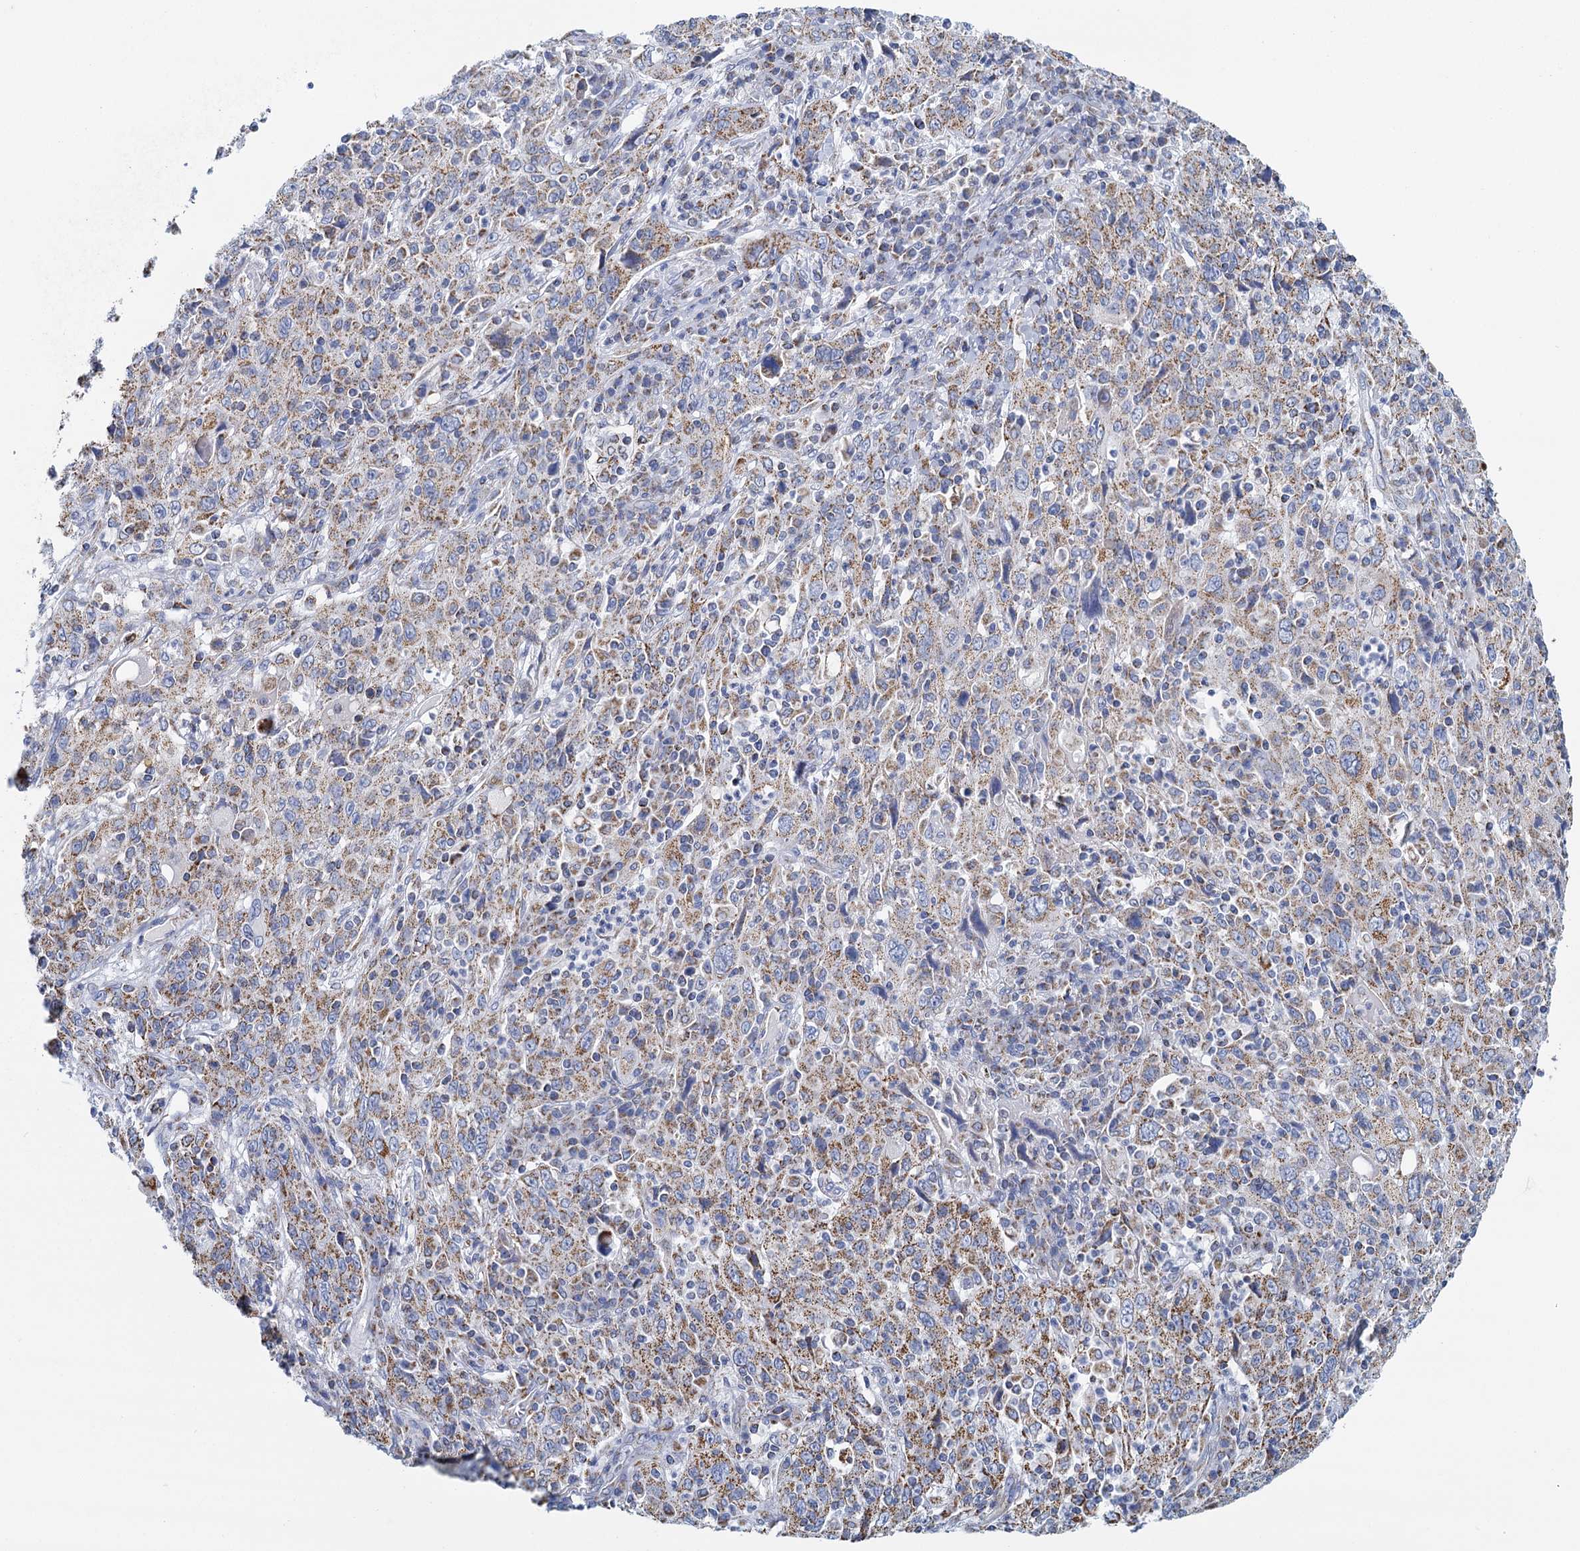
{"staining": {"intensity": "moderate", "quantity": ">75%", "location": "cytoplasmic/membranous"}, "tissue": "cervical cancer", "cell_type": "Tumor cells", "image_type": "cancer", "snomed": [{"axis": "morphology", "description": "Squamous cell carcinoma, NOS"}, {"axis": "topography", "description": "Cervix"}], "caption": "This photomicrograph reveals cervical squamous cell carcinoma stained with IHC to label a protein in brown. The cytoplasmic/membranous of tumor cells show moderate positivity for the protein. Nuclei are counter-stained blue.", "gene": "CCP110", "patient": {"sex": "female", "age": 46}}